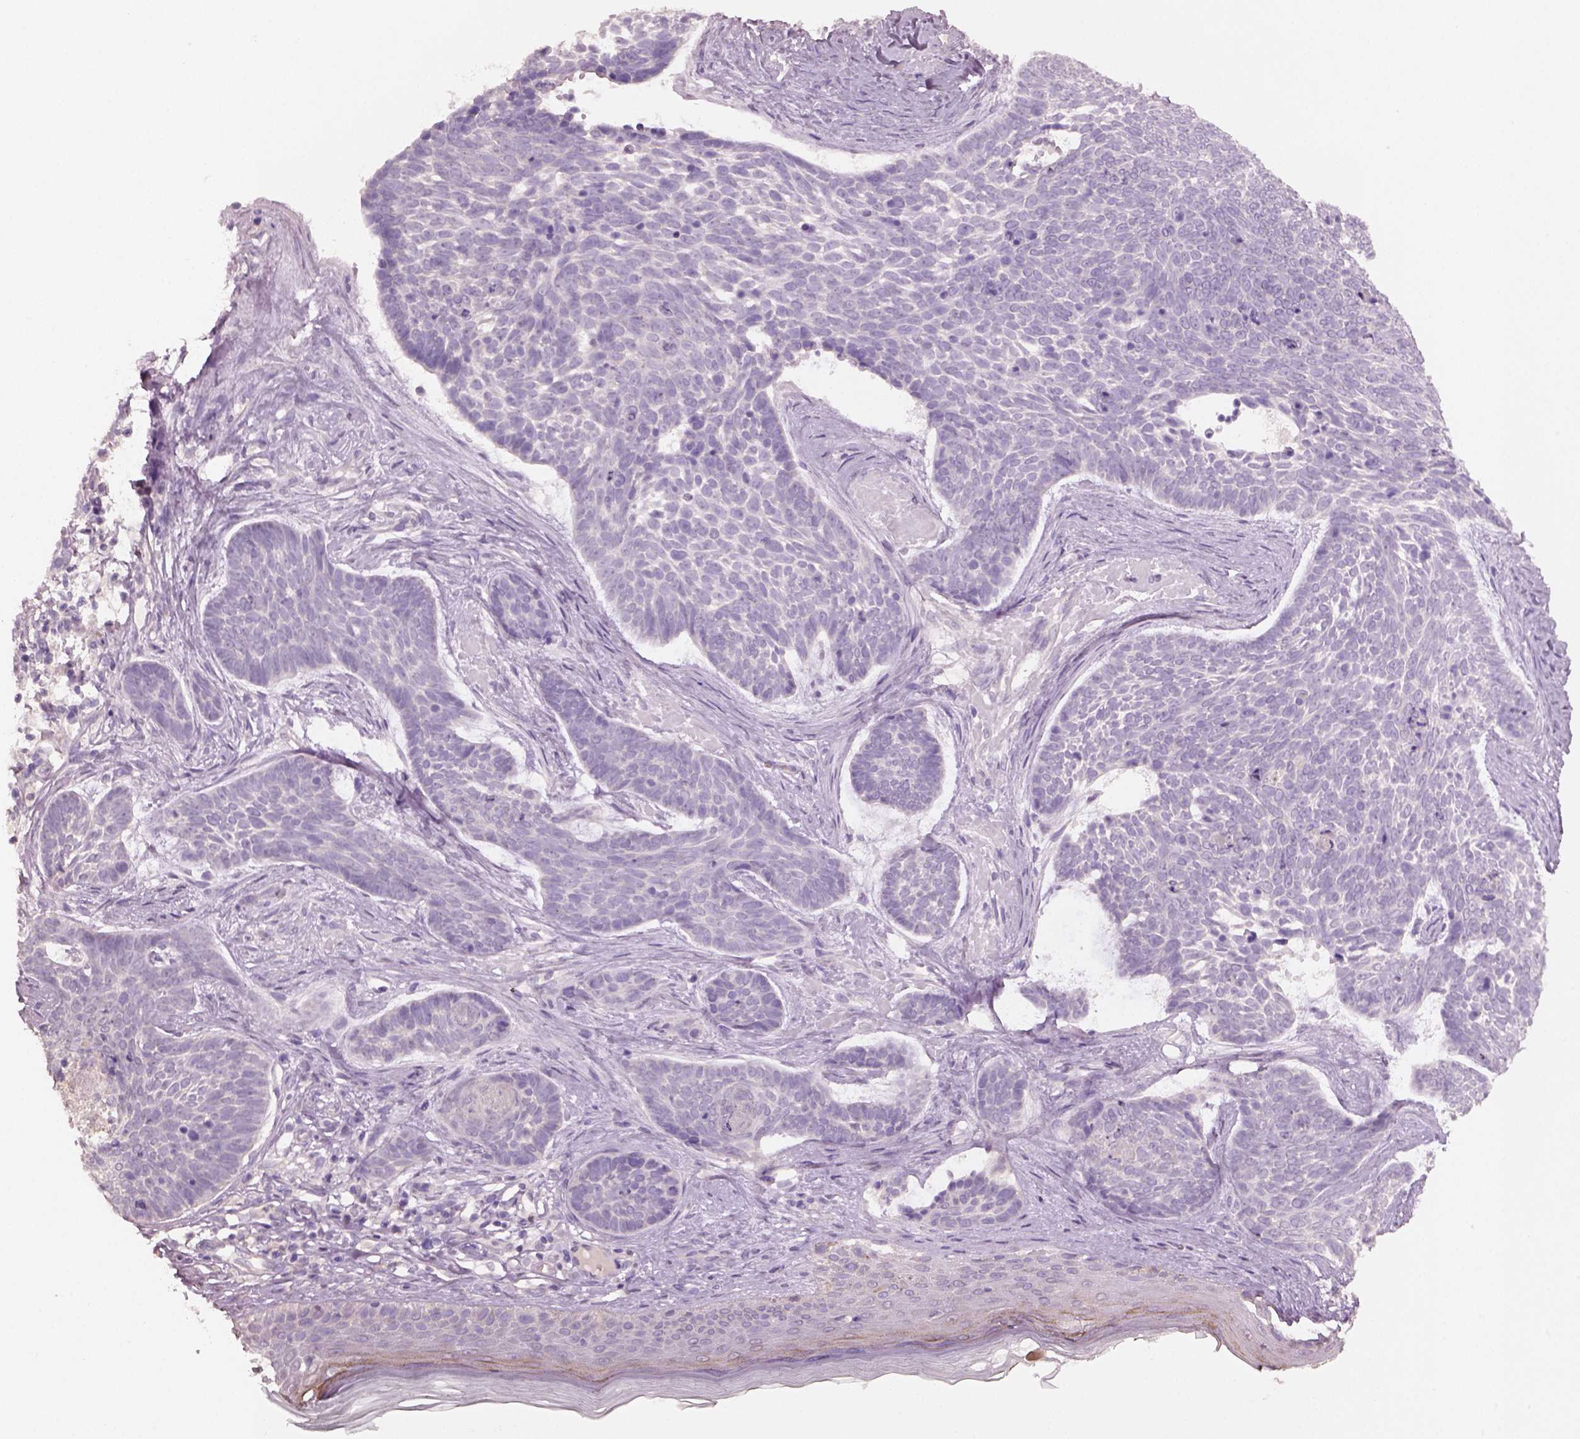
{"staining": {"intensity": "negative", "quantity": "none", "location": "none"}, "tissue": "skin cancer", "cell_type": "Tumor cells", "image_type": "cancer", "snomed": [{"axis": "morphology", "description": "Basal cell carcinoma"}, {"axis": "topography", "description": "Skin"}], "caption": "This is an immunohistochemistry micrograph of basal cell carcinoma (skin). There is no staining in tumor cells.", "gene": "KCNIP3", "patient": {"sex": "male", "age": 85}}